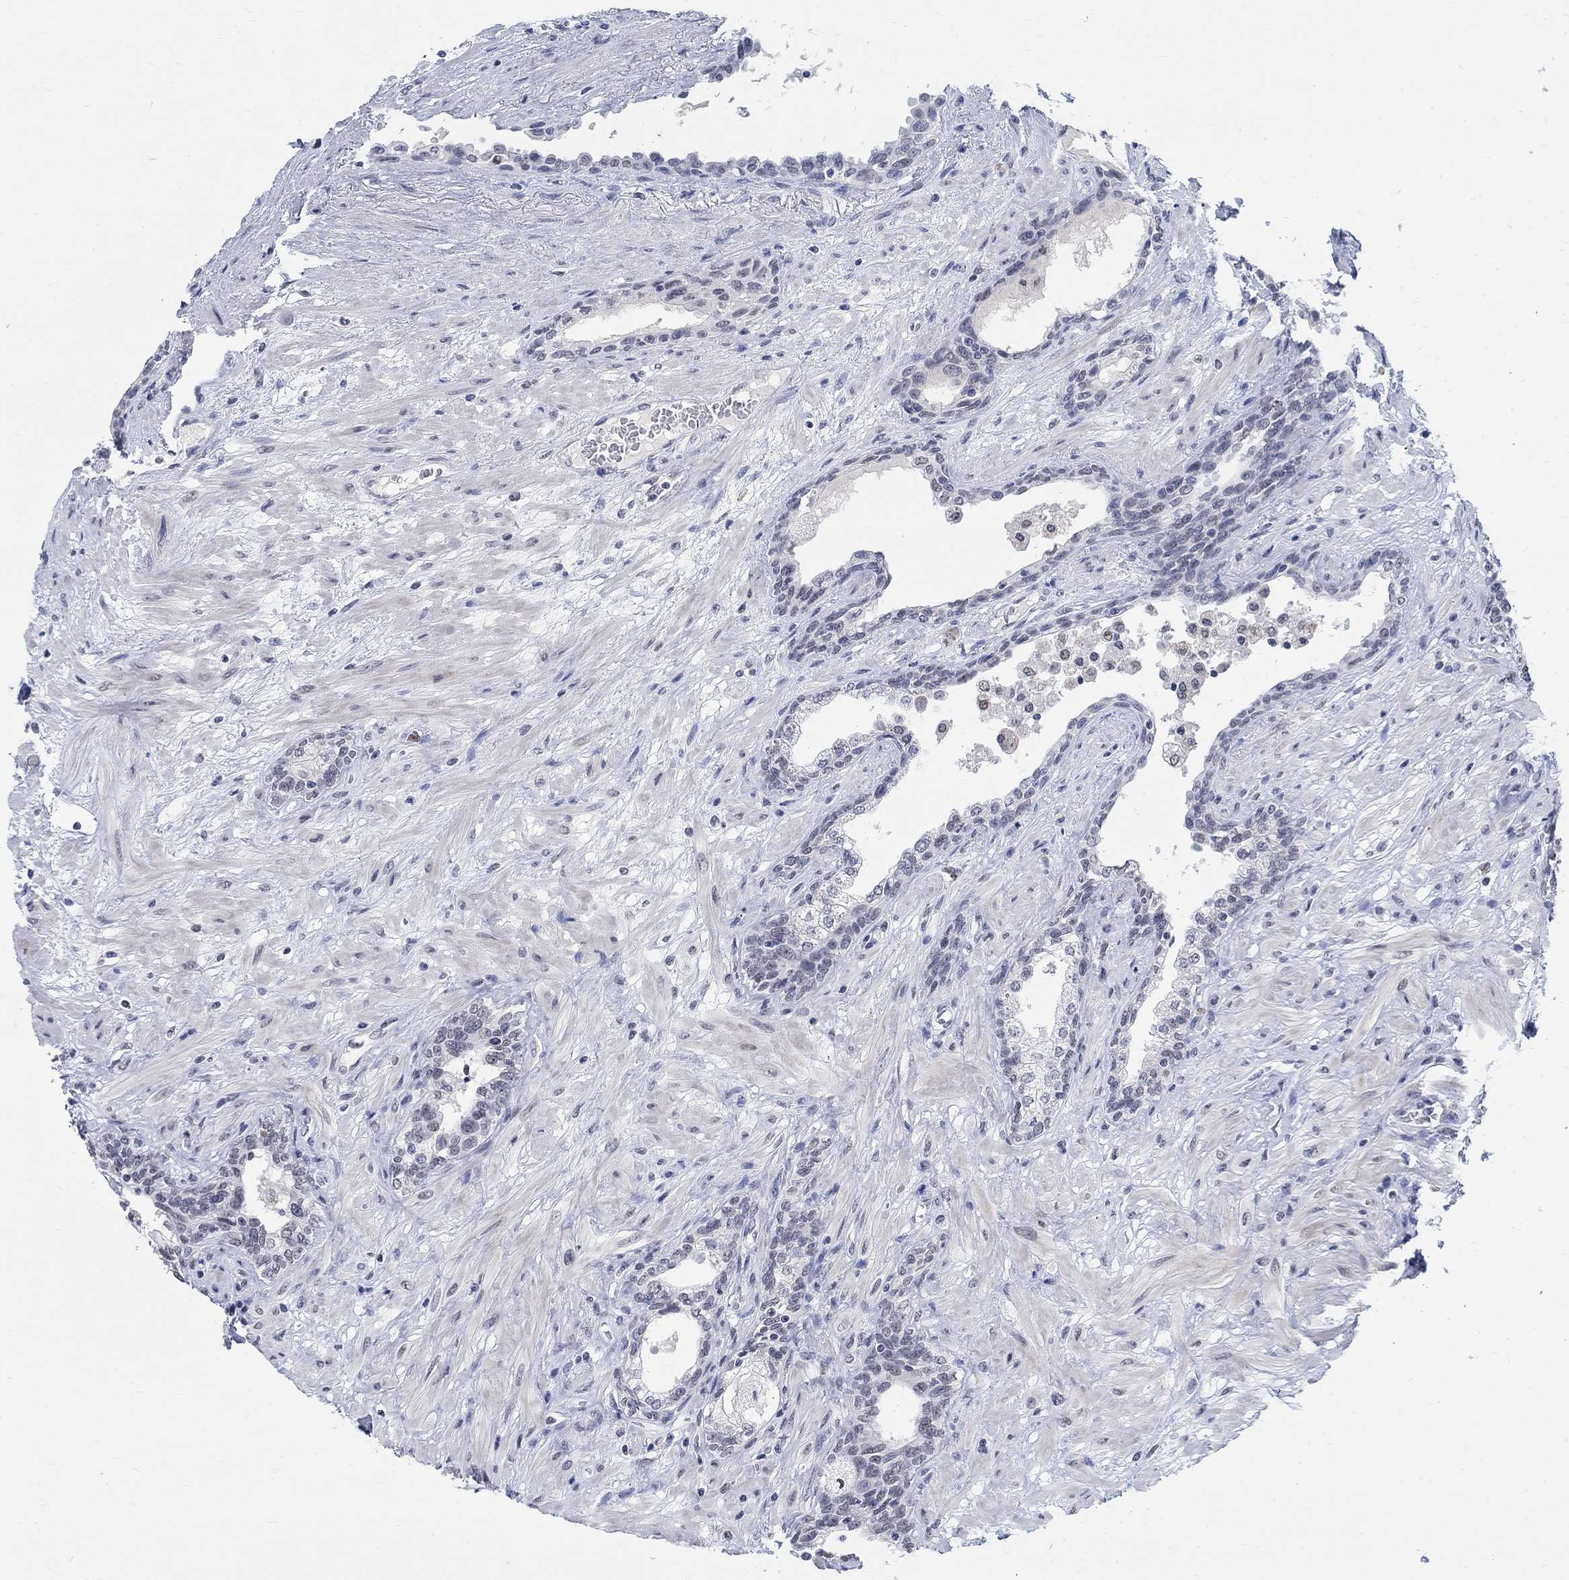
{"staining": {"intensity": "negative", "quantity": "none", "location": "none"}, "tissue": "prostate", "cell_type": "Glandular cells", "image_type": "normal", "snomed": [{"axis": "morphology", "description": "Normal tissue, NOS"}, {"axis": "topography", "description": "Prostate"}], "caption": "Image shows no significant protein positivity in glandular cells of normal prostate. (DAB (3,3'-diaminobenzidine) IHC visualized using brightfield microscopy, high magnification).", "gene": "ANKS1B", "patient": {"sex": "male", "age": 63}}